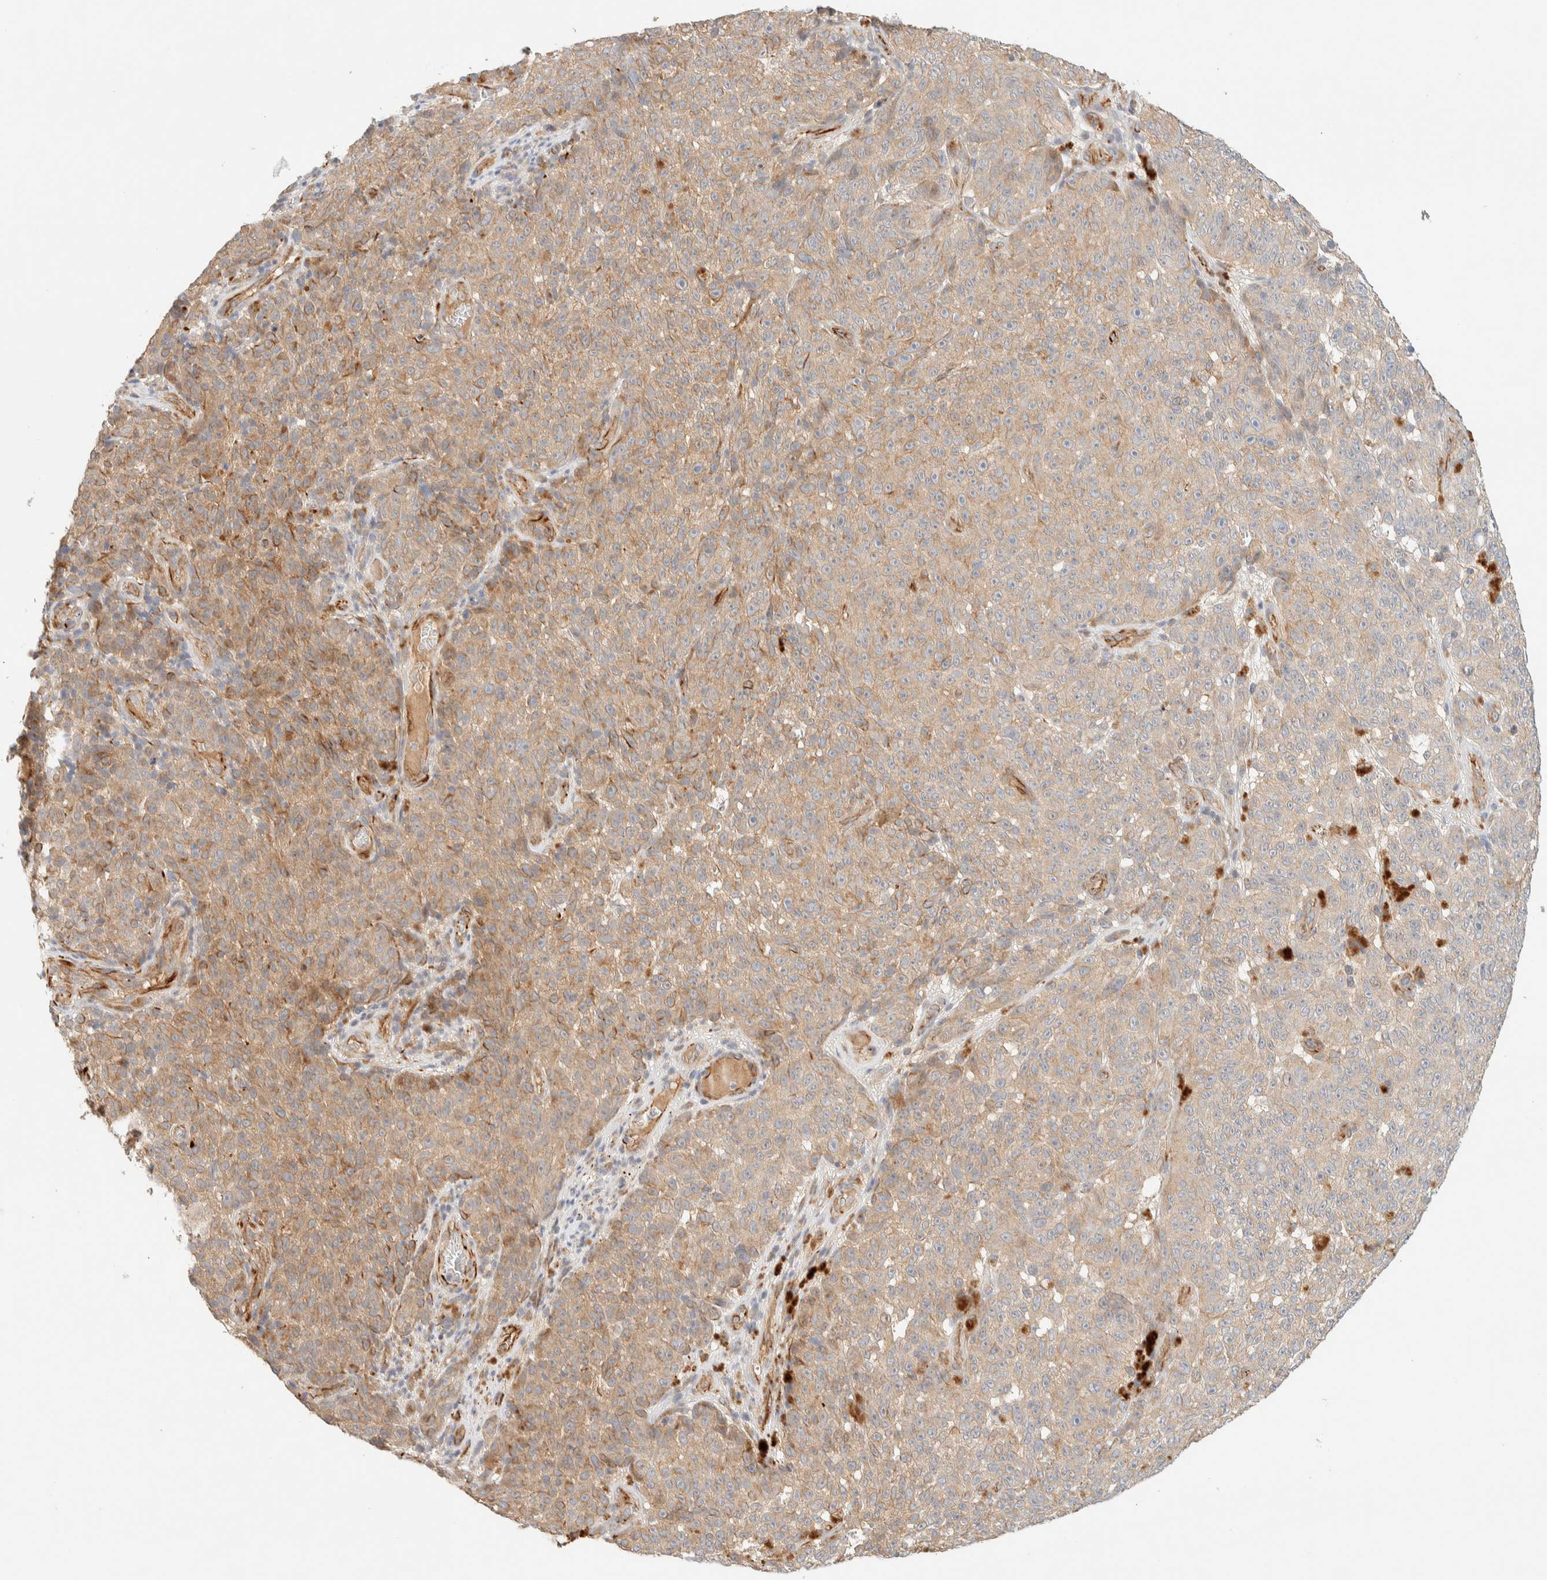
{"staining": {"intensity": "weak", "quantity": ">75%", "location": "cytoplasmic/membranous"}, "tissue": "melanoma", "cell_type": "Tumor cells", "image_type": "cancer", "snomed": [{"axis": "morphology", "description": "Malignant melanoma, NOS"}, {"axis": "topography", "description": "Skin"}], "caption": "Protein analysis of malignant melanoma tissue exhibits weak cytoplasmic/membranous staining in about >75% of tumor cells.", "gene": "FAT1", "patient": {"sex": "female", "age": 82}}